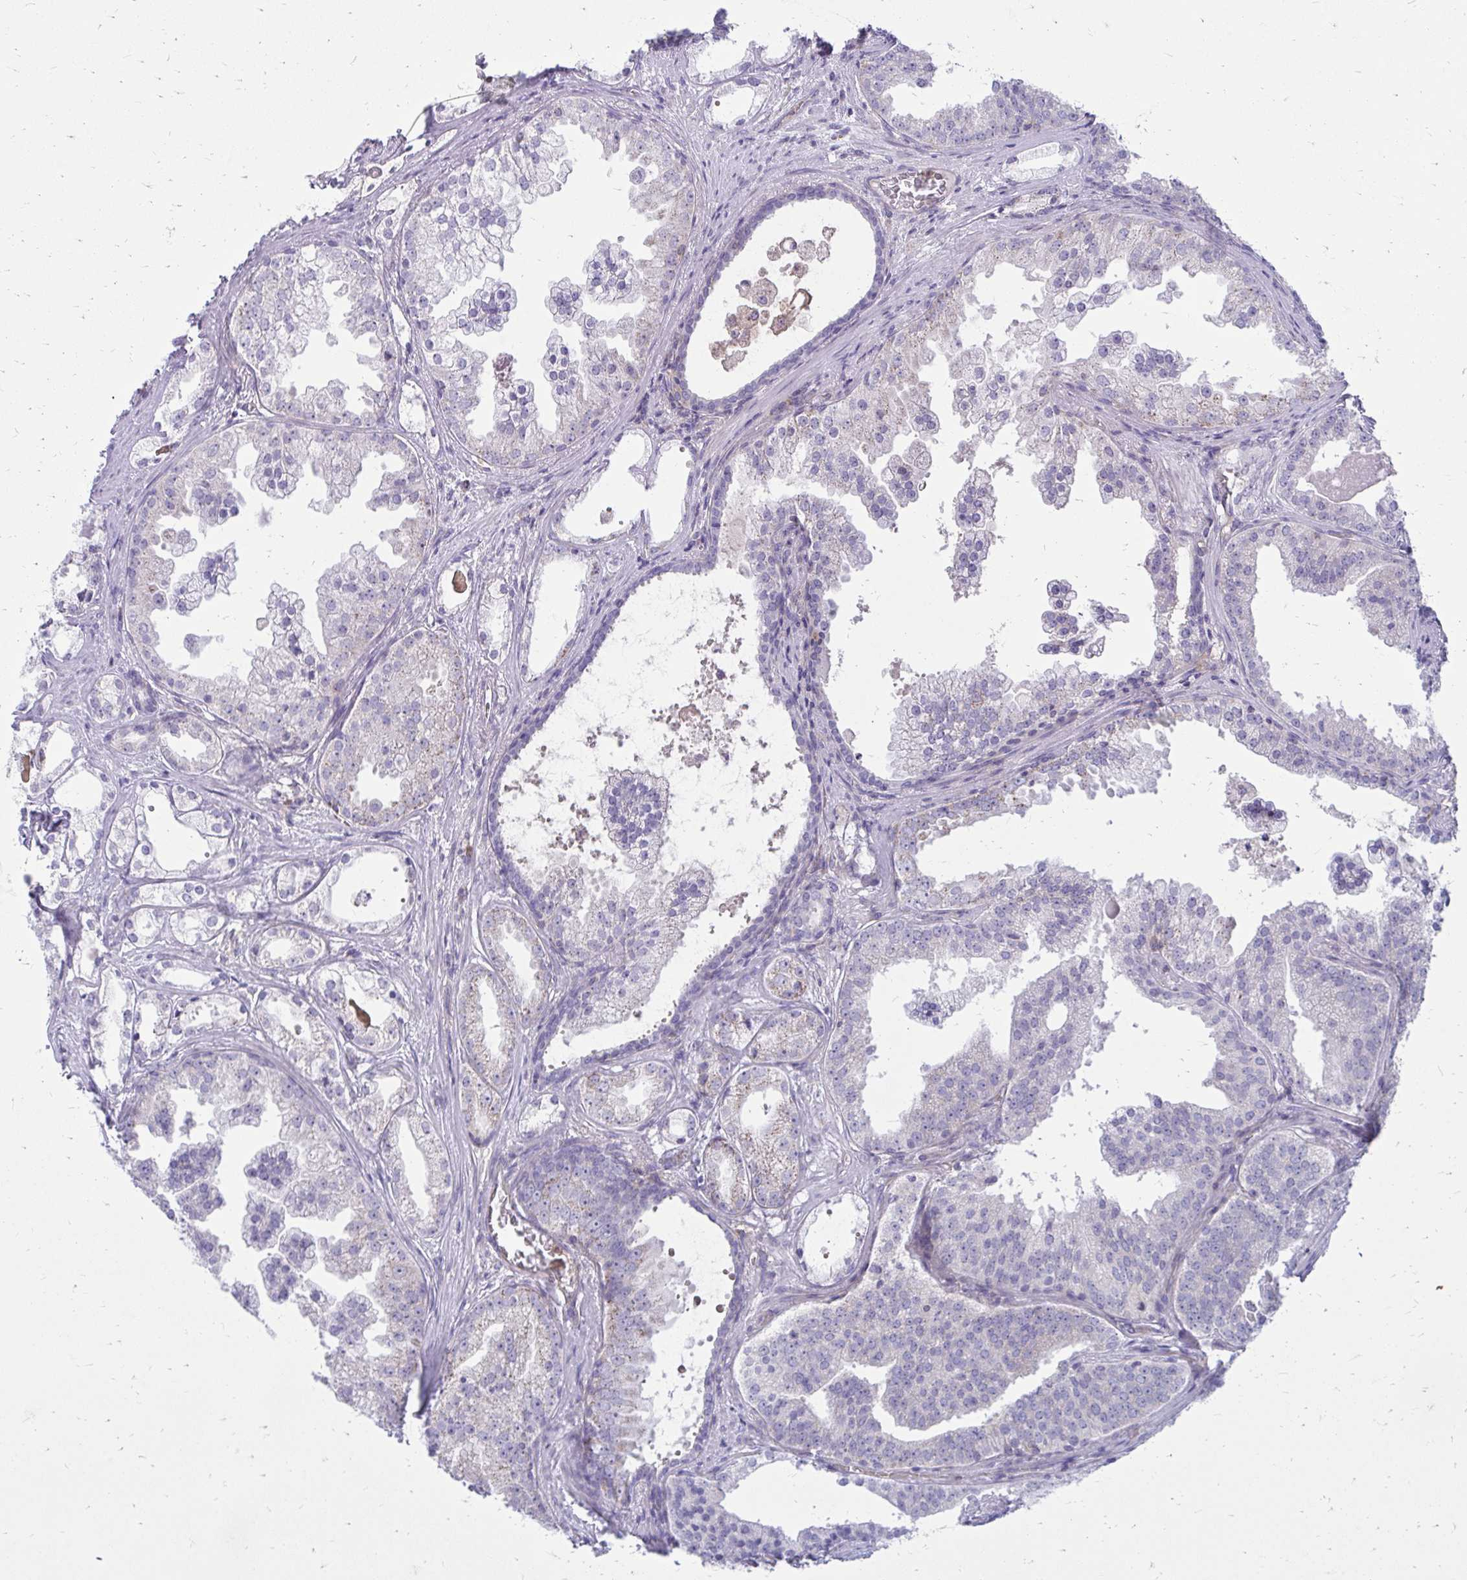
{"staining": {"intensity": "weak", "quantity": "<25%", "location": "cytoplasmic/membranous"}, "tissue": "prostate cancer", "cell_type": "Tumor cells", "image_type": "cancer", "snomed": [{"axis": "morphology", "description": "Adenocarcinoma, Low grade"}, {"axis": "topography", "description": "Prostate"}], "caption": "Prostate cancer (adenocarcinoma (low-grade)) stained for a protein using IHC demonstrates no staining tumor cells.", "gene": "ASAP1", "patient": {"sex": "male", "age": 65}}